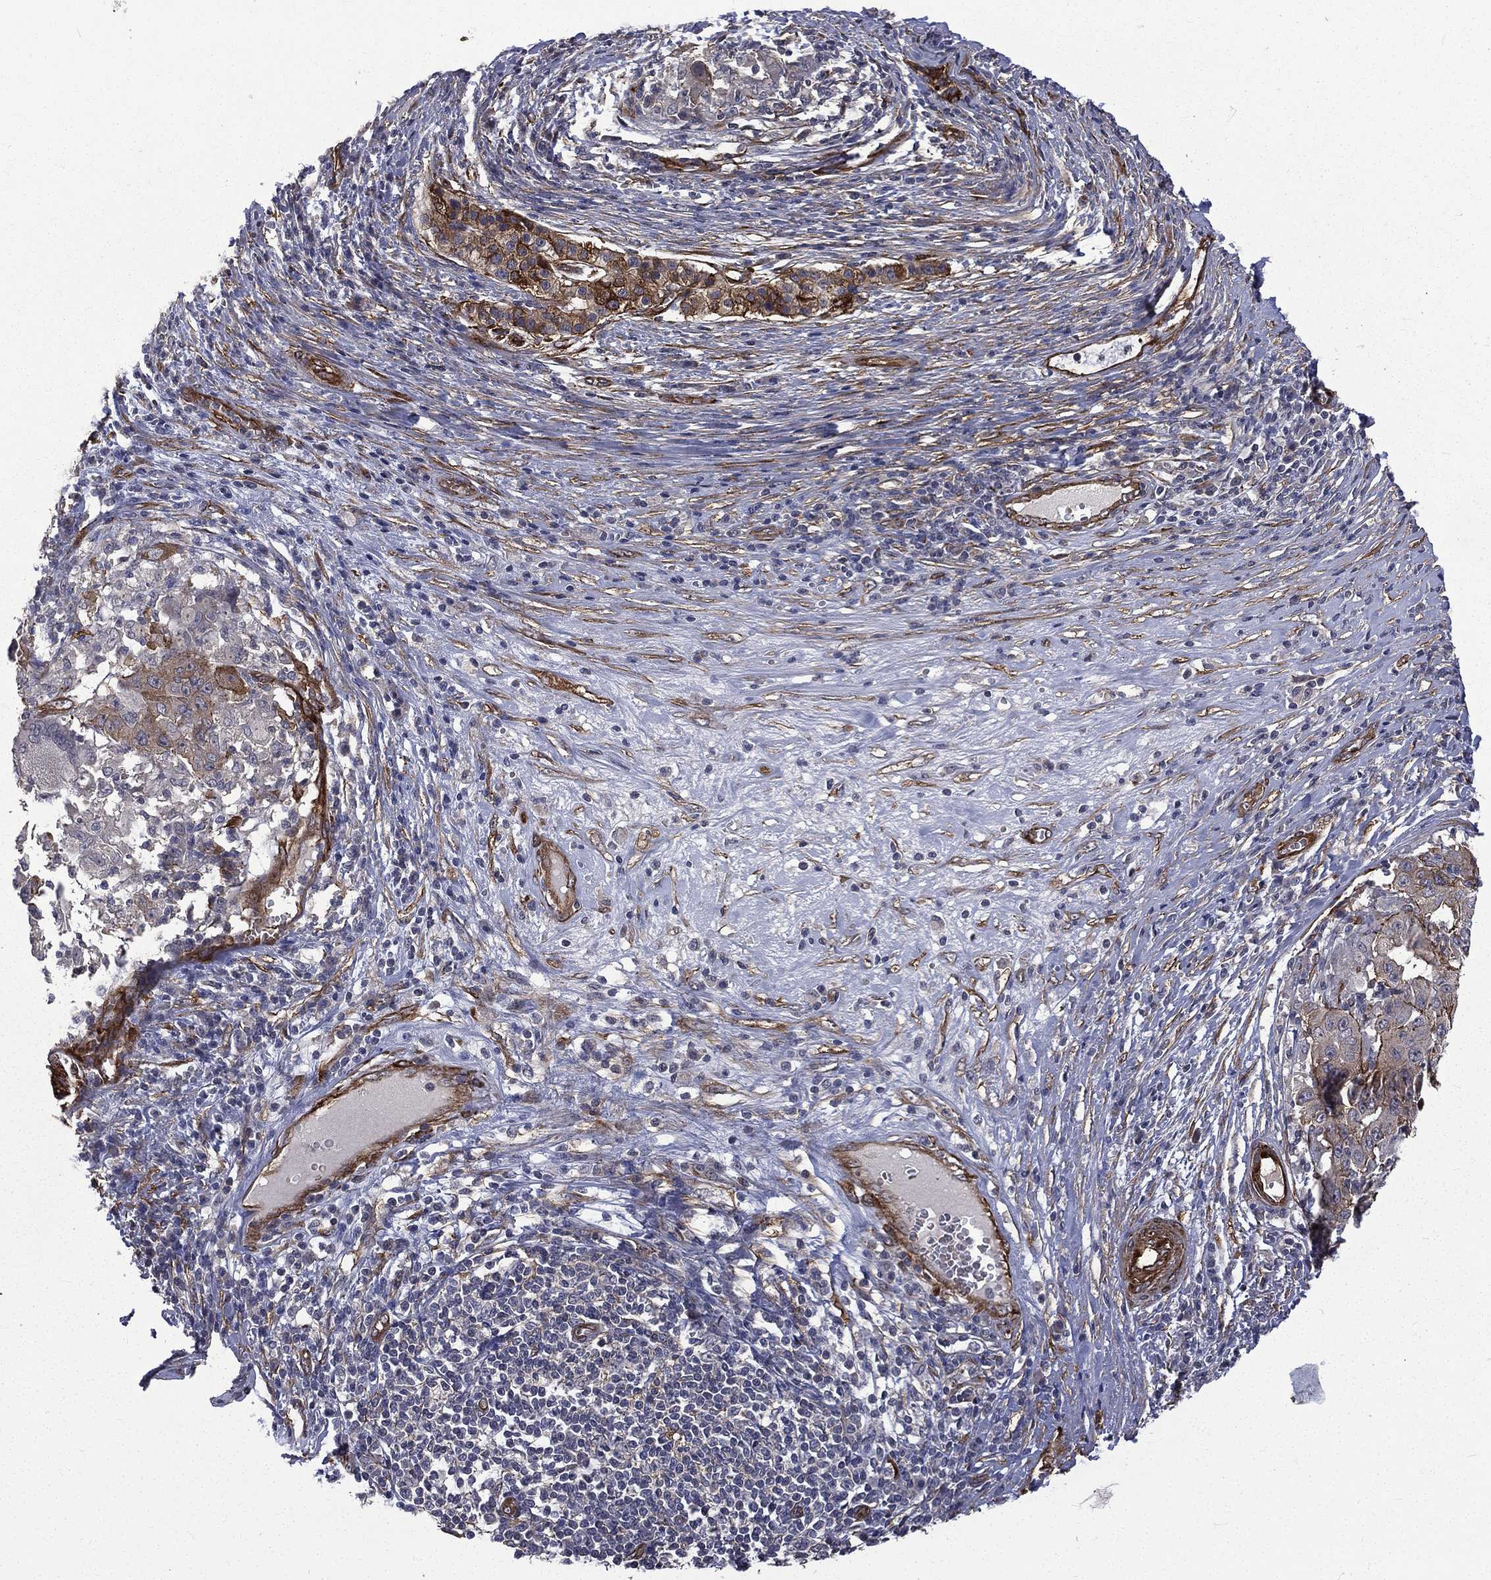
{"staining": {"intensity": "weak", "quantity": "<25%", "location": "cytoplasmic/membranous"}, "tissue": "pancreatic cancer", "cell_type": "Tumor cells", "image_type": "cancer", "snomed": [{"axis": "morphology", "description": "Adenocarcinoma, NOS"}, {"axis": "topography", "description": "Pancreas"}], "caption": "The micrograph reveals no staining of tumor cells in adenocarcinoma (pancreatic).", "gene": "PPFIBP1", "patient": {"sex": "male", "age": 63}}